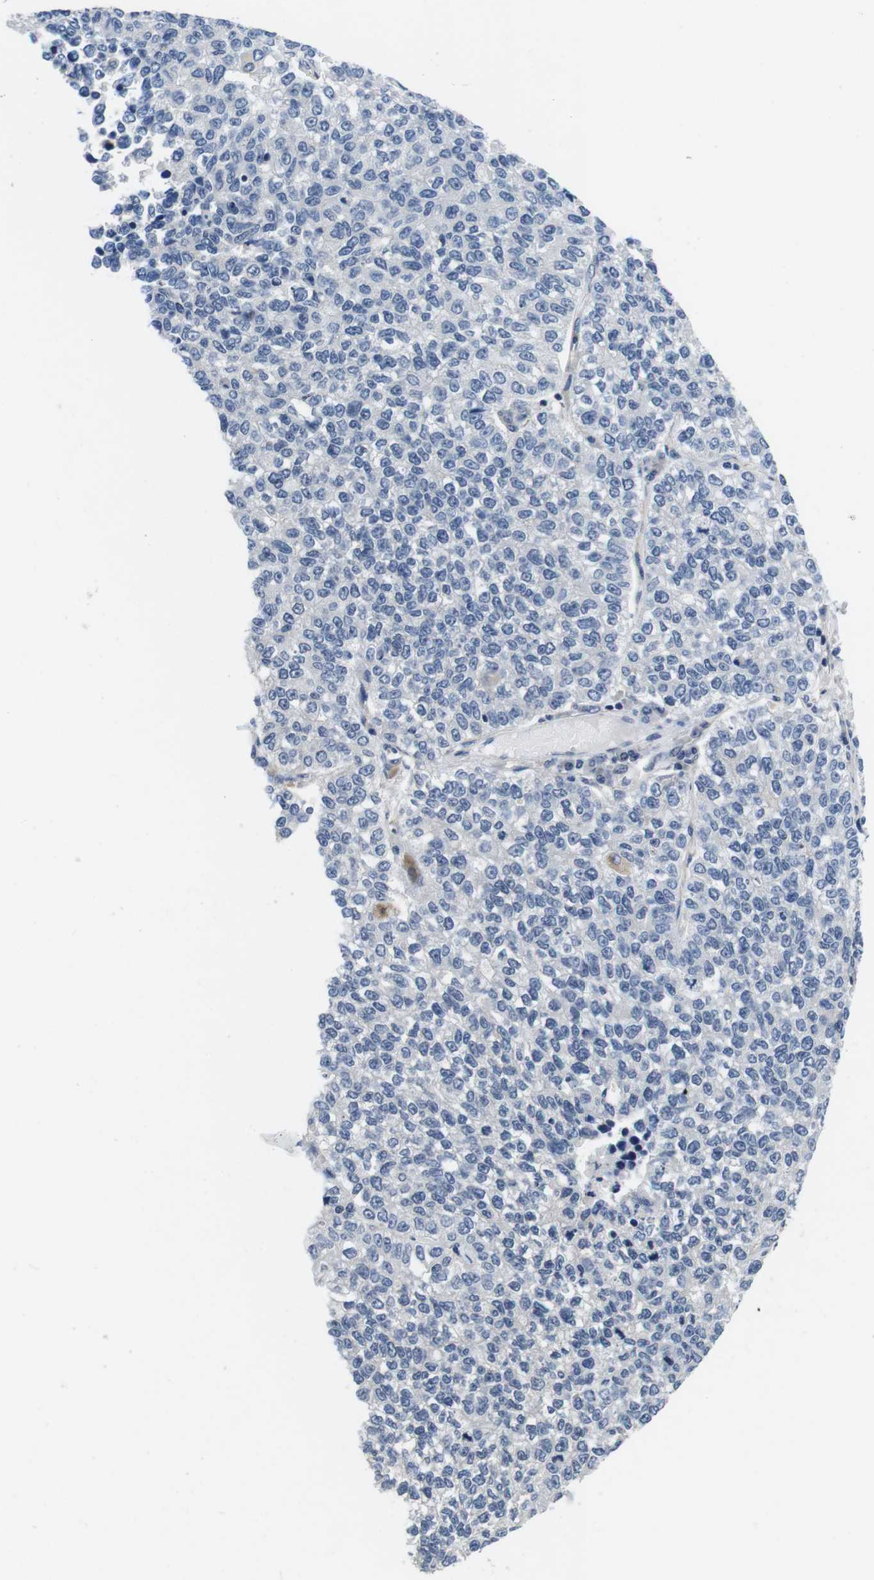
{"staining": {"intensity": "negative", "quantity": "none", "location": "none"}, "tissue": "lung cancer", "cell_type": "Tumor cells", "image_type": "cancer", "snomed": [{"axis": "morphology", "description": "Adenocarcinoma, NOS"}, {"axis": "topography", "description": "Lung"}], "caption": "An image of lung cancer (adenocarcinoma) stained for a protein shows no brown staining in tumor cells. Brightfield microscopy of immunohistochemistry stained with DAB (3,3'-diaminobenzidine) (brown) and hematoxylin (blue), captured at high magnification.", "gene": "FADD", "patient": {"sex": "male", "age": 49}}